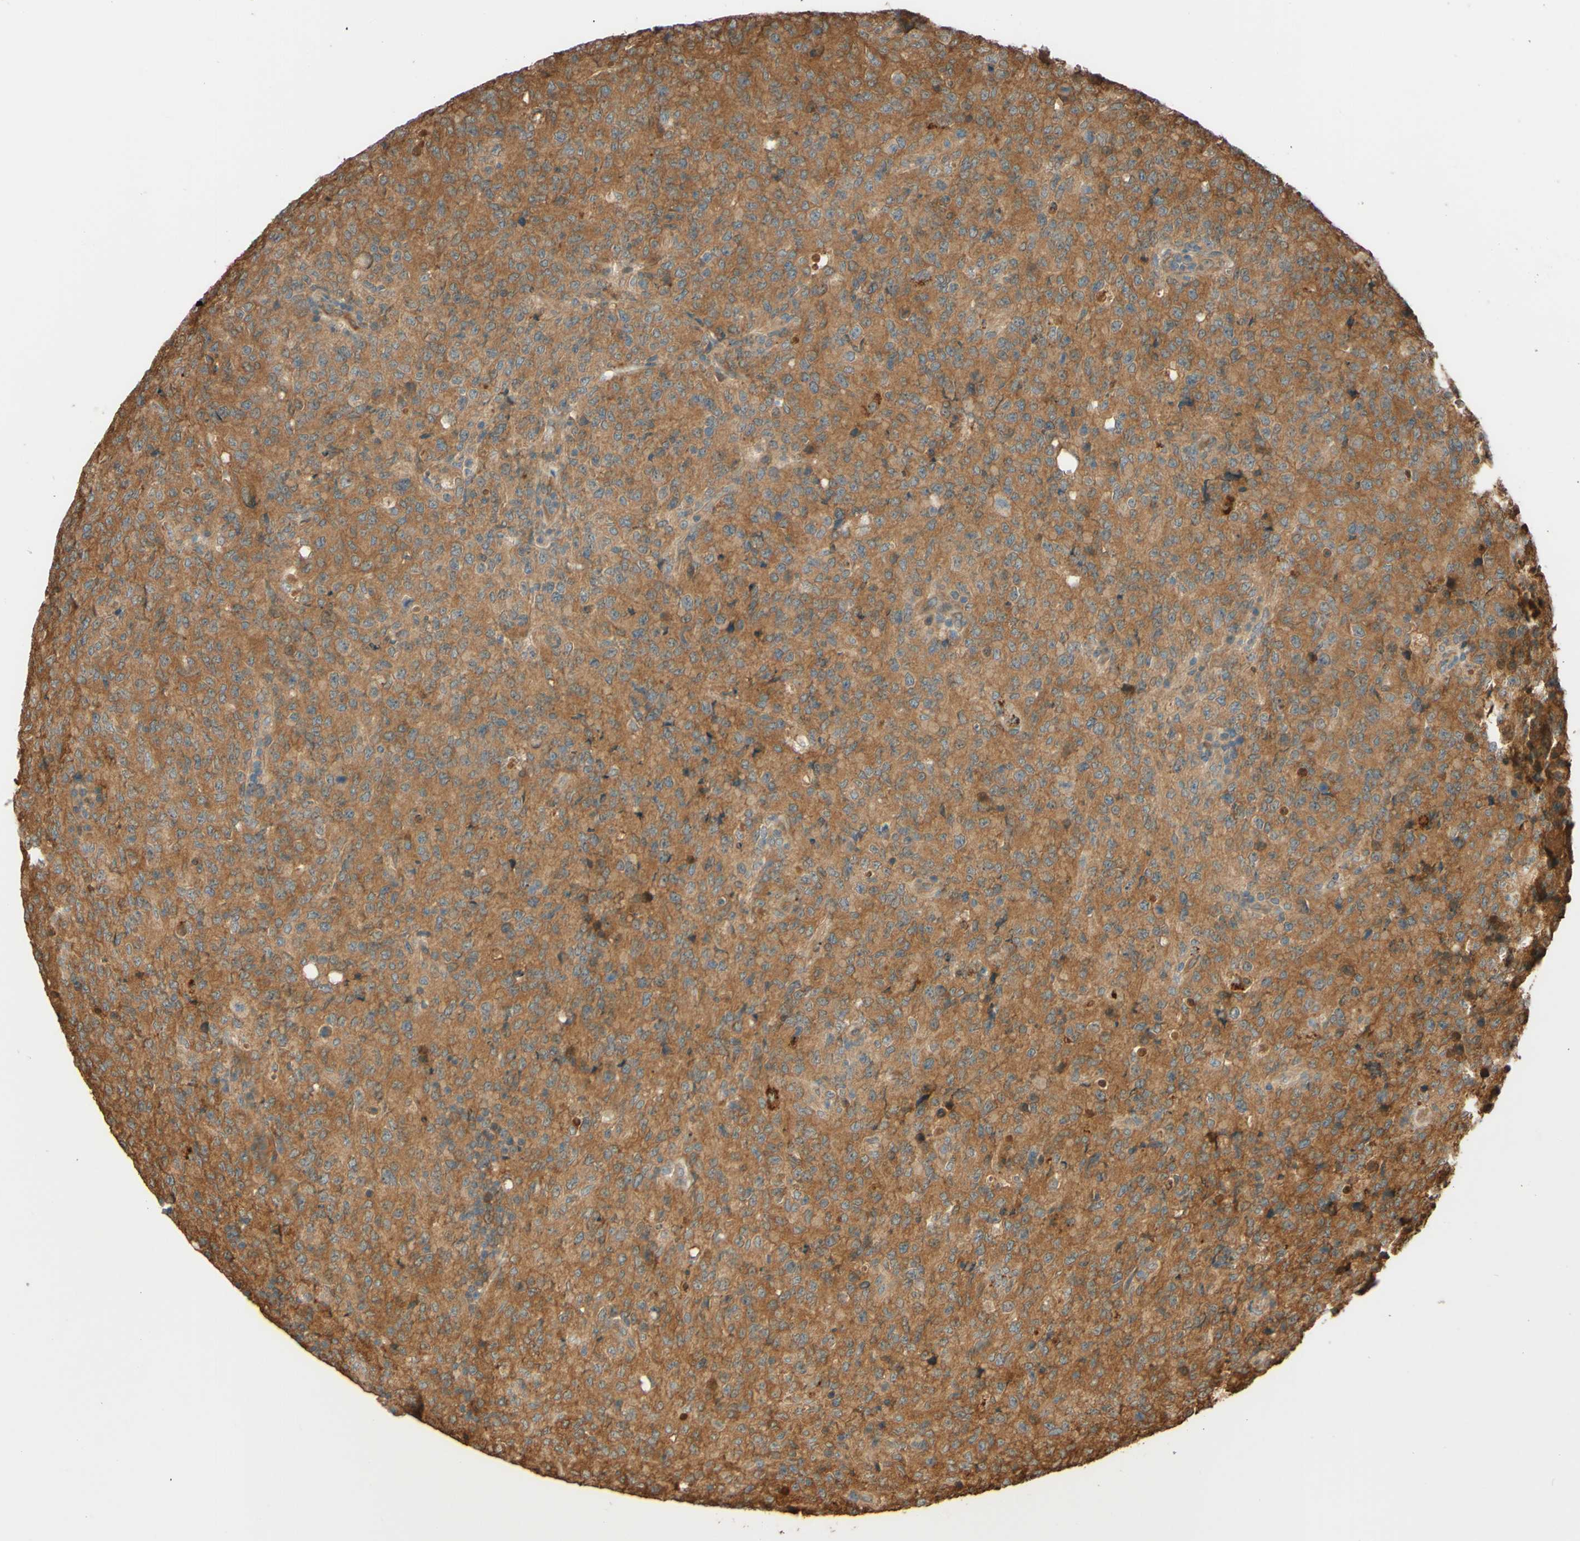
{"staining": {"intensity": "moderate", "quantity": ">75%", "location": "cytoplasmic/membranous"}, "tissue": "lymphoma", "cell_type": "Tumor cells", "image_type": "cancer", "snomed": [{"axis": "morphology", "description": "Malignant lymphoma, non-Hodgkin's type, High grade"}, {"axis": "topography", "description": "Tonsil"}], "caption": "Brown immunohistochemical staining in human lymphoma demonstrates moderate cytoplasmic/membranous positivity in about >75% of tumor cells.", "gene": "RNF19A", "patient": {"sex": "female", "age": 36}}